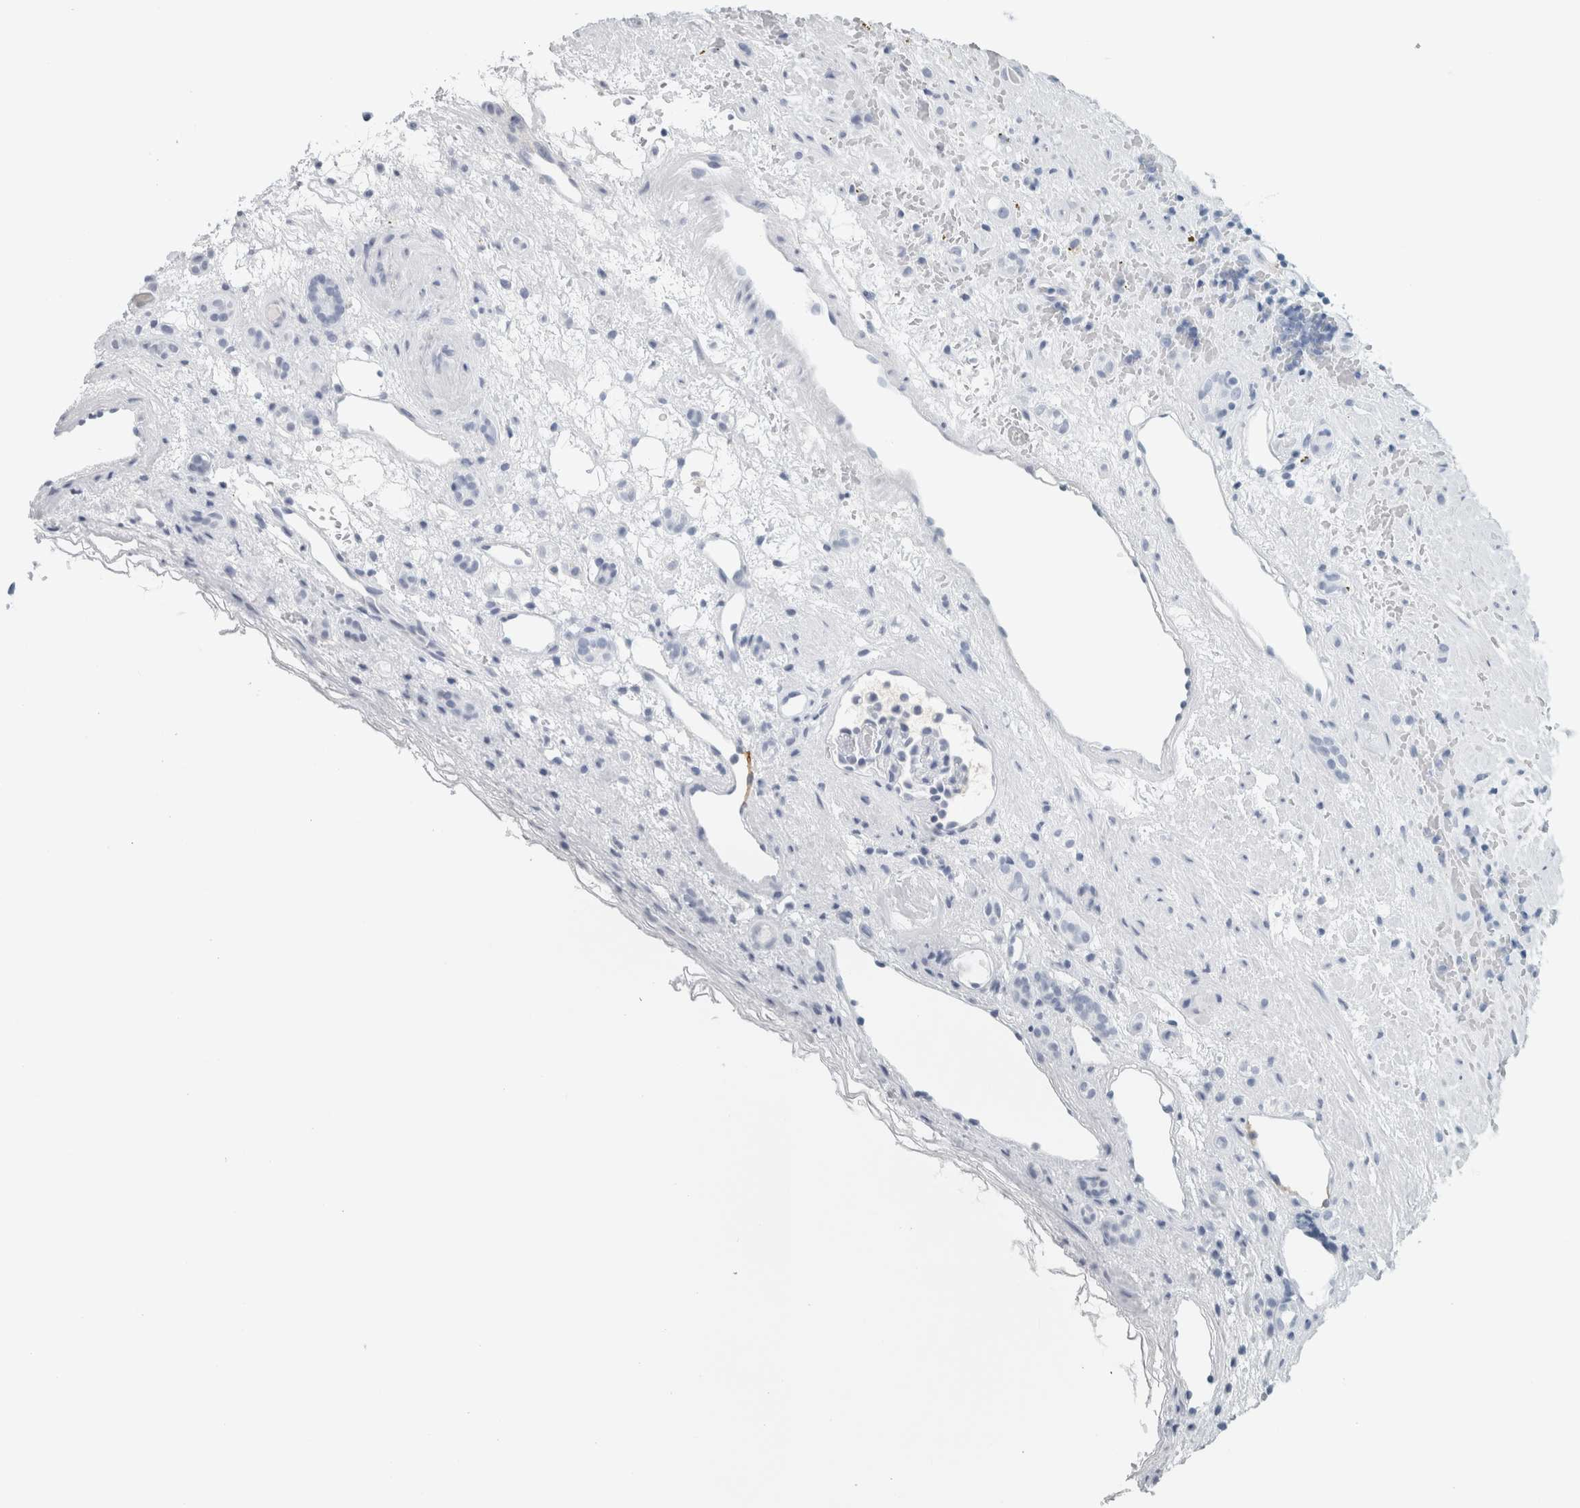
{"staining": {"intensity": "negative", "quantity": "none", "location": "none"}, "tissue": "renal cancer", "cell_type": "Tumor cells", "image_type": "cancer", "snomed": [{"axis": "morphology", "description": "Adenocarcinoma, NOS"}, {"axis": "topography", "description": "Kidney"}], "caption": "Histopathology image shows no significant protein positivity in tumor cells of renal cancer (adenocarcinoma). (Immunohistochemistry, brightfield microscopy, high magnification).", "gene": "CD36", "patient": {"sex": "female", "age": 60}}